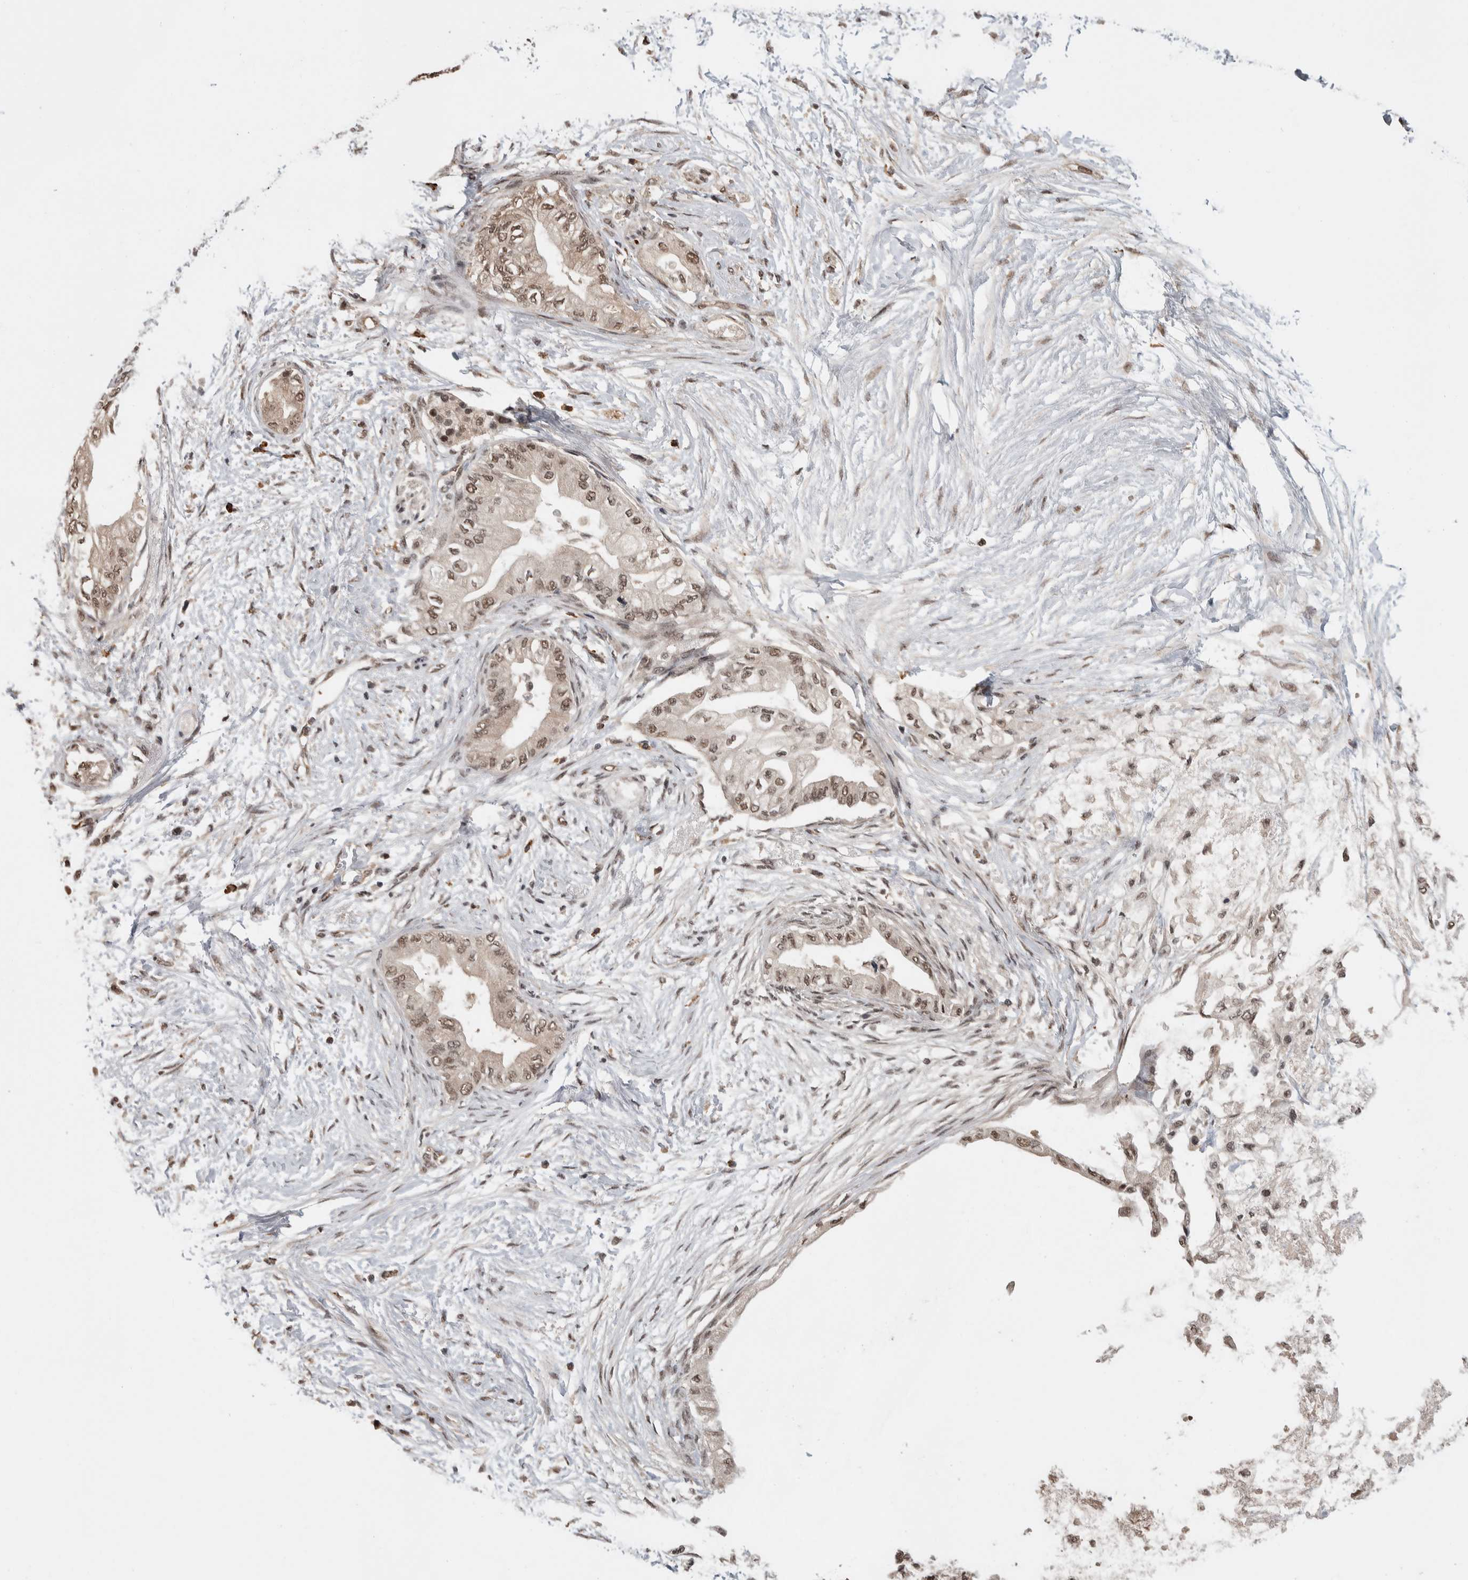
{"staining": {"intensity": "moderate", "quantity": ">75%", "location": "nuclear"}, "tissue": "pancreatic cancer", "cell_type": "Tumor cells", "image_type": "cancer", "snomed": [{"axis": "morphology", "description": "Normal tissue, NOS"}, {"axis": "morphology", "description": "Adenocarcinoma, NOS"}, {"axis": "topography", "description": "Pancreas"}, {"axis": "topography", "description": "Duodenum"}], "caption": "A micrograph showing moderate nuclear expression in about >75% of tumor cells in pancreatic cancer, as visualized by brown immunohistochemical staining.", "gene": "ZNF592", "patient": {"sex": "female", "age": 60}}